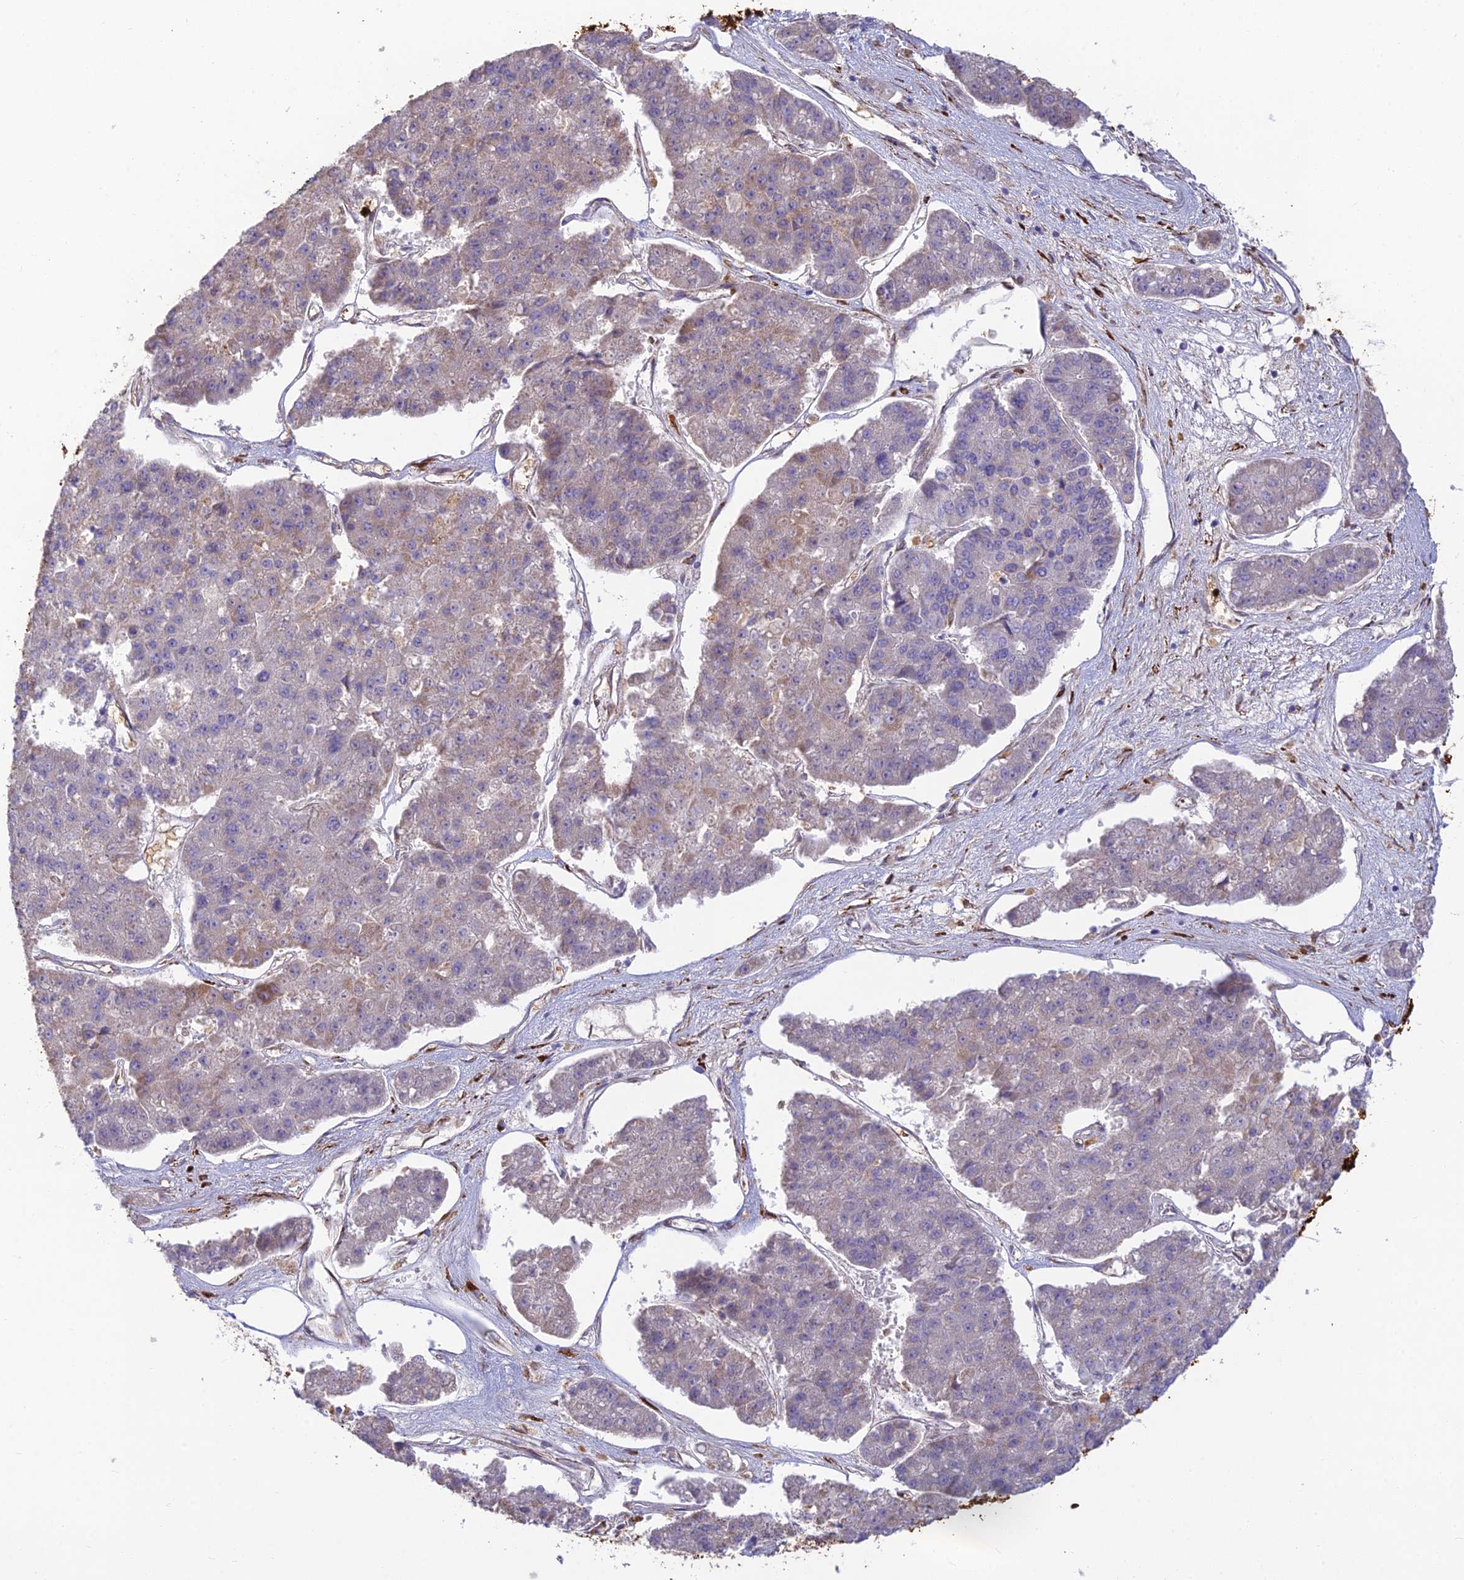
{"staining": {"intensity": "negative", "quantity": "none", "location": "none"}, "tissue": "pancreatic cancer", "cell_type": "Tumor cells", "image_type": "cancer", "snomed": [{"axis": "morphology", "description": "Adenocarcinoma, NOS"}, {"axis": "topography", "description": "Pancreas"}], "caption": "High power microscopy histopathology image of an immunohistochemistry micrograph of pancreatic cancer (adenocarcinoma), revealing no significant staining in tumor cells.", "gene": "UFSP2", "patient": {"sex": "male", "age": 50}}